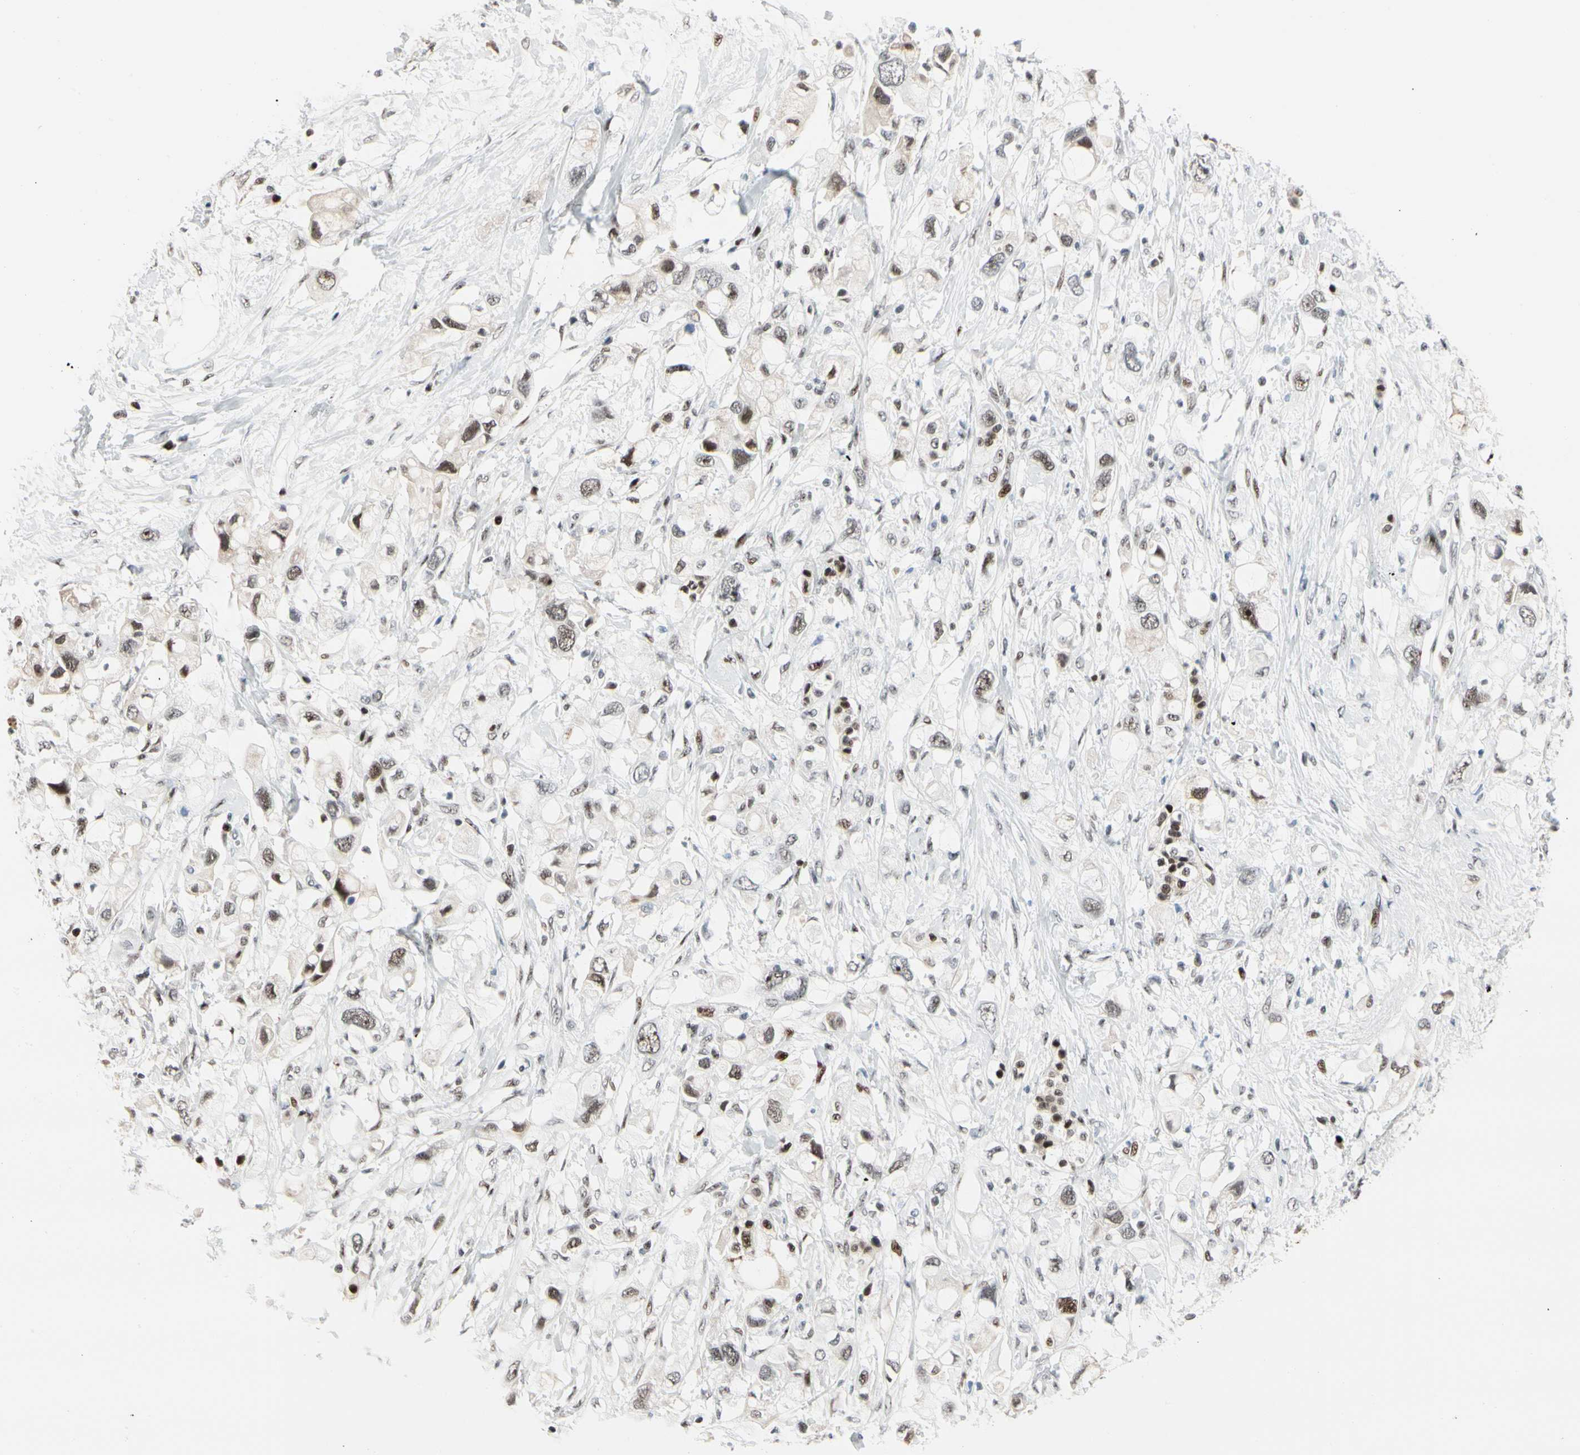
{"staining": {"intensity": "moderate", "quantity": "25%-75%", "location": "nuclear"}, "tissue": "pancreatic cancer", "cell_type": "Tumor cells", "image_type": "cancer", "snomed": [{"axis": "morphology", "description": "Adenocarcinoma, NOS"}, {"axis": "topography", "description": "Pancreas"}], "caption": "The histopathology image displays a brown stain indicating the presence of a protein in the nuclear of tumor cells in adenocarcinoma (pancreatic).", "gene": "FOXO3", "patient": {"sex": "female", "age": 56}}